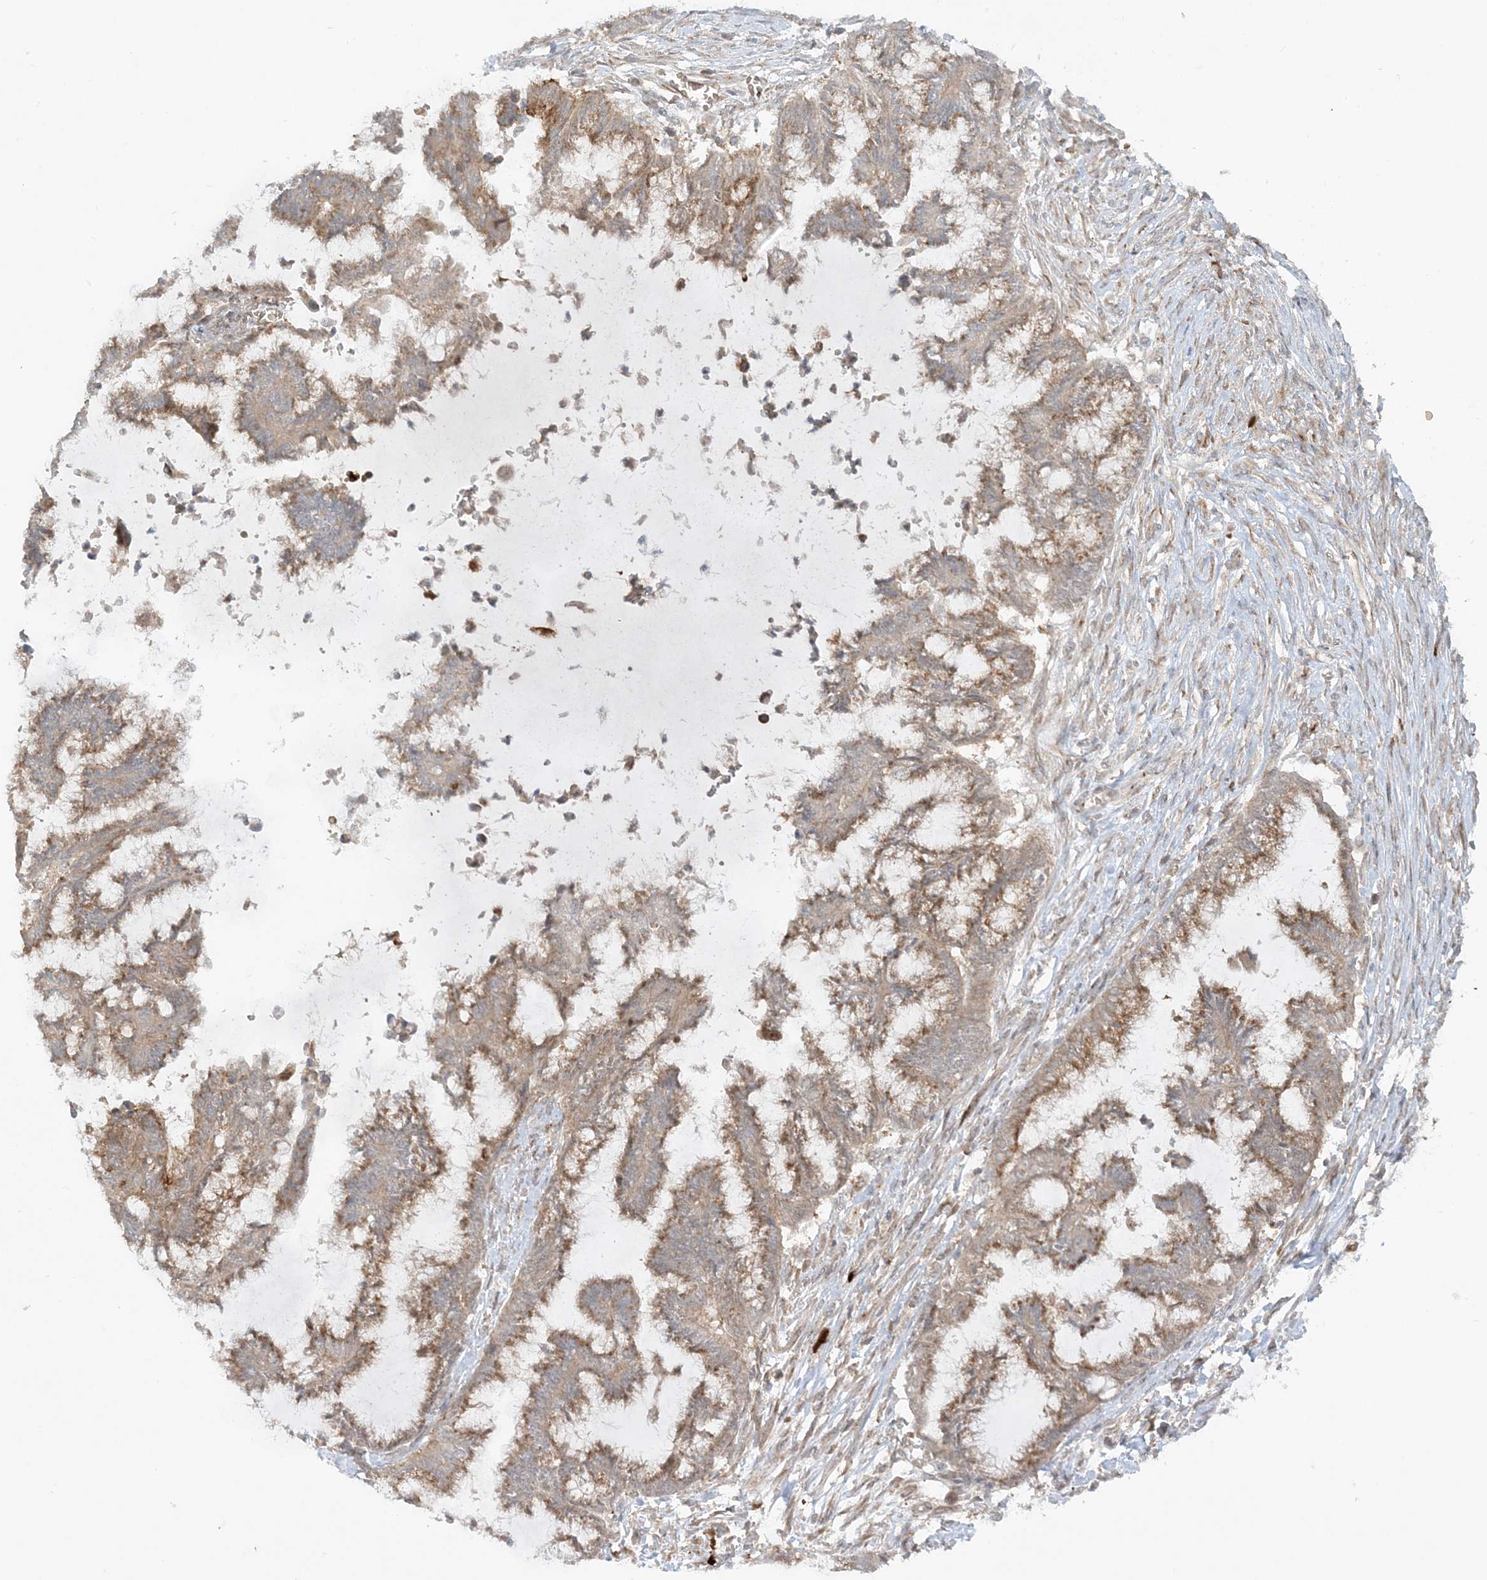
{"staining": {"intensity": "moderate", "quantity": ">75%", "location": "cytoplasmic/membranous"}, "tissue": "endometrial cancer", "cell_type": "Tumor cells", "image_type": "cancer", "snomed": [{"axis": "morphology", "description": "Adenocarcinoma, NOS"}, {"axis": "topography", "description": "Endometrium"}], "caption": "Immunohistochemical staining of endometrial cancer exhibits medium levels of moderate cytoplasmic/membranous protein positivity in about >75% of tumor cells. The protein is stained brown, and the nuclei are stained in blue (DAB (3,3'-diaminobenzidine) IHC with brightfield microscopy, high magnification).", "gene": "RPP40", "patient": {"sex": "female", "age": 86}}